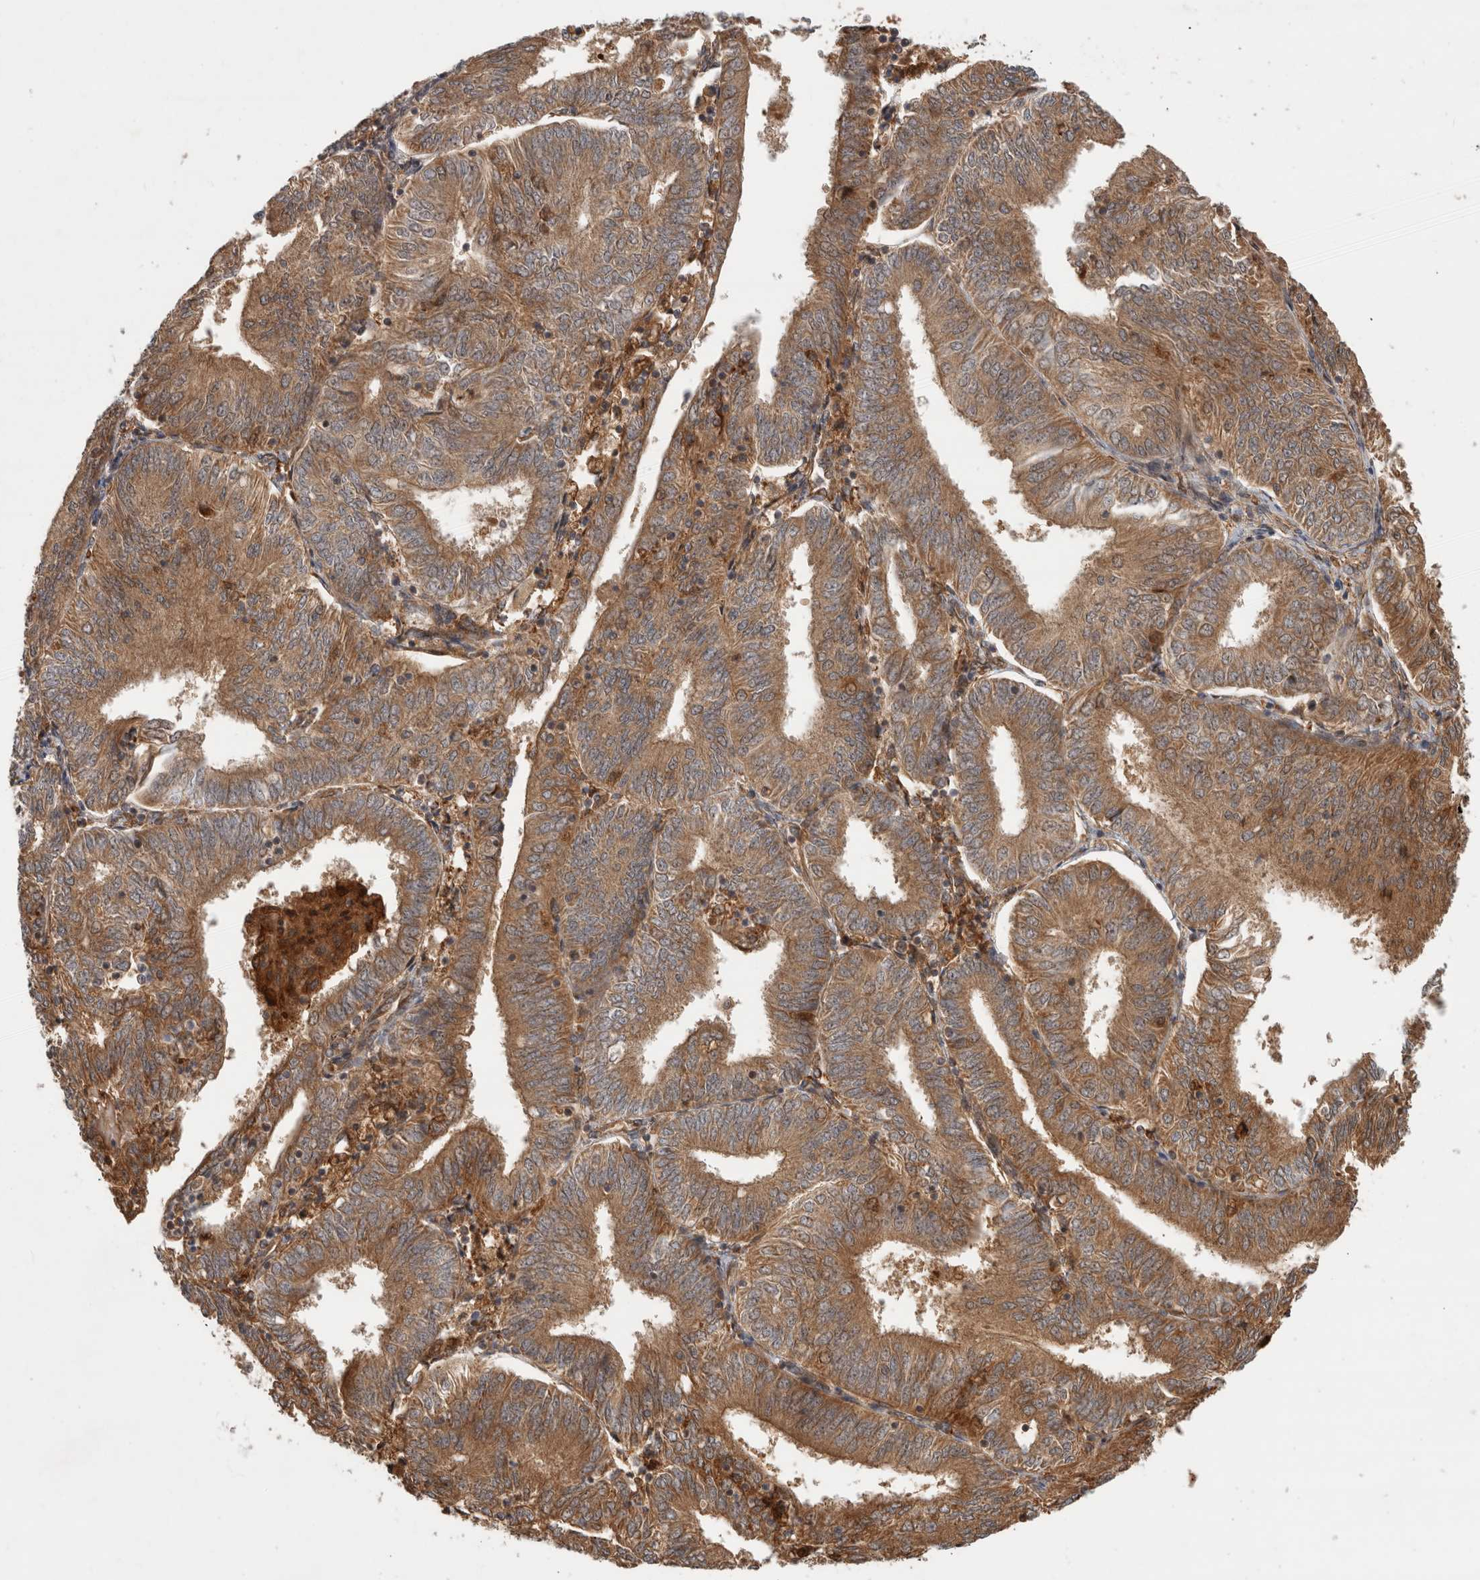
{"staining": {"intensity": "moderate", "quantity": ">75%", "location": "cytoplasmic/membranous"}, "tissue": "endometrial cancer", "cell_type": "Tumor cells", "image_type": "cancer", "snomed": [{"axis": "morphology", "description": "Adenocarcinoma, NOS"}, {"axis": "topography", "description": "Endometrium"}], "caption": "Endometrial adenocarcinoma stained with immunohistochemistry (IHC) shows moderate cytoplasmic/membranous expression in about >75% of tumor cells.", "gene": "TUBD1", "patient": {"sex": "female", "age": 58}}